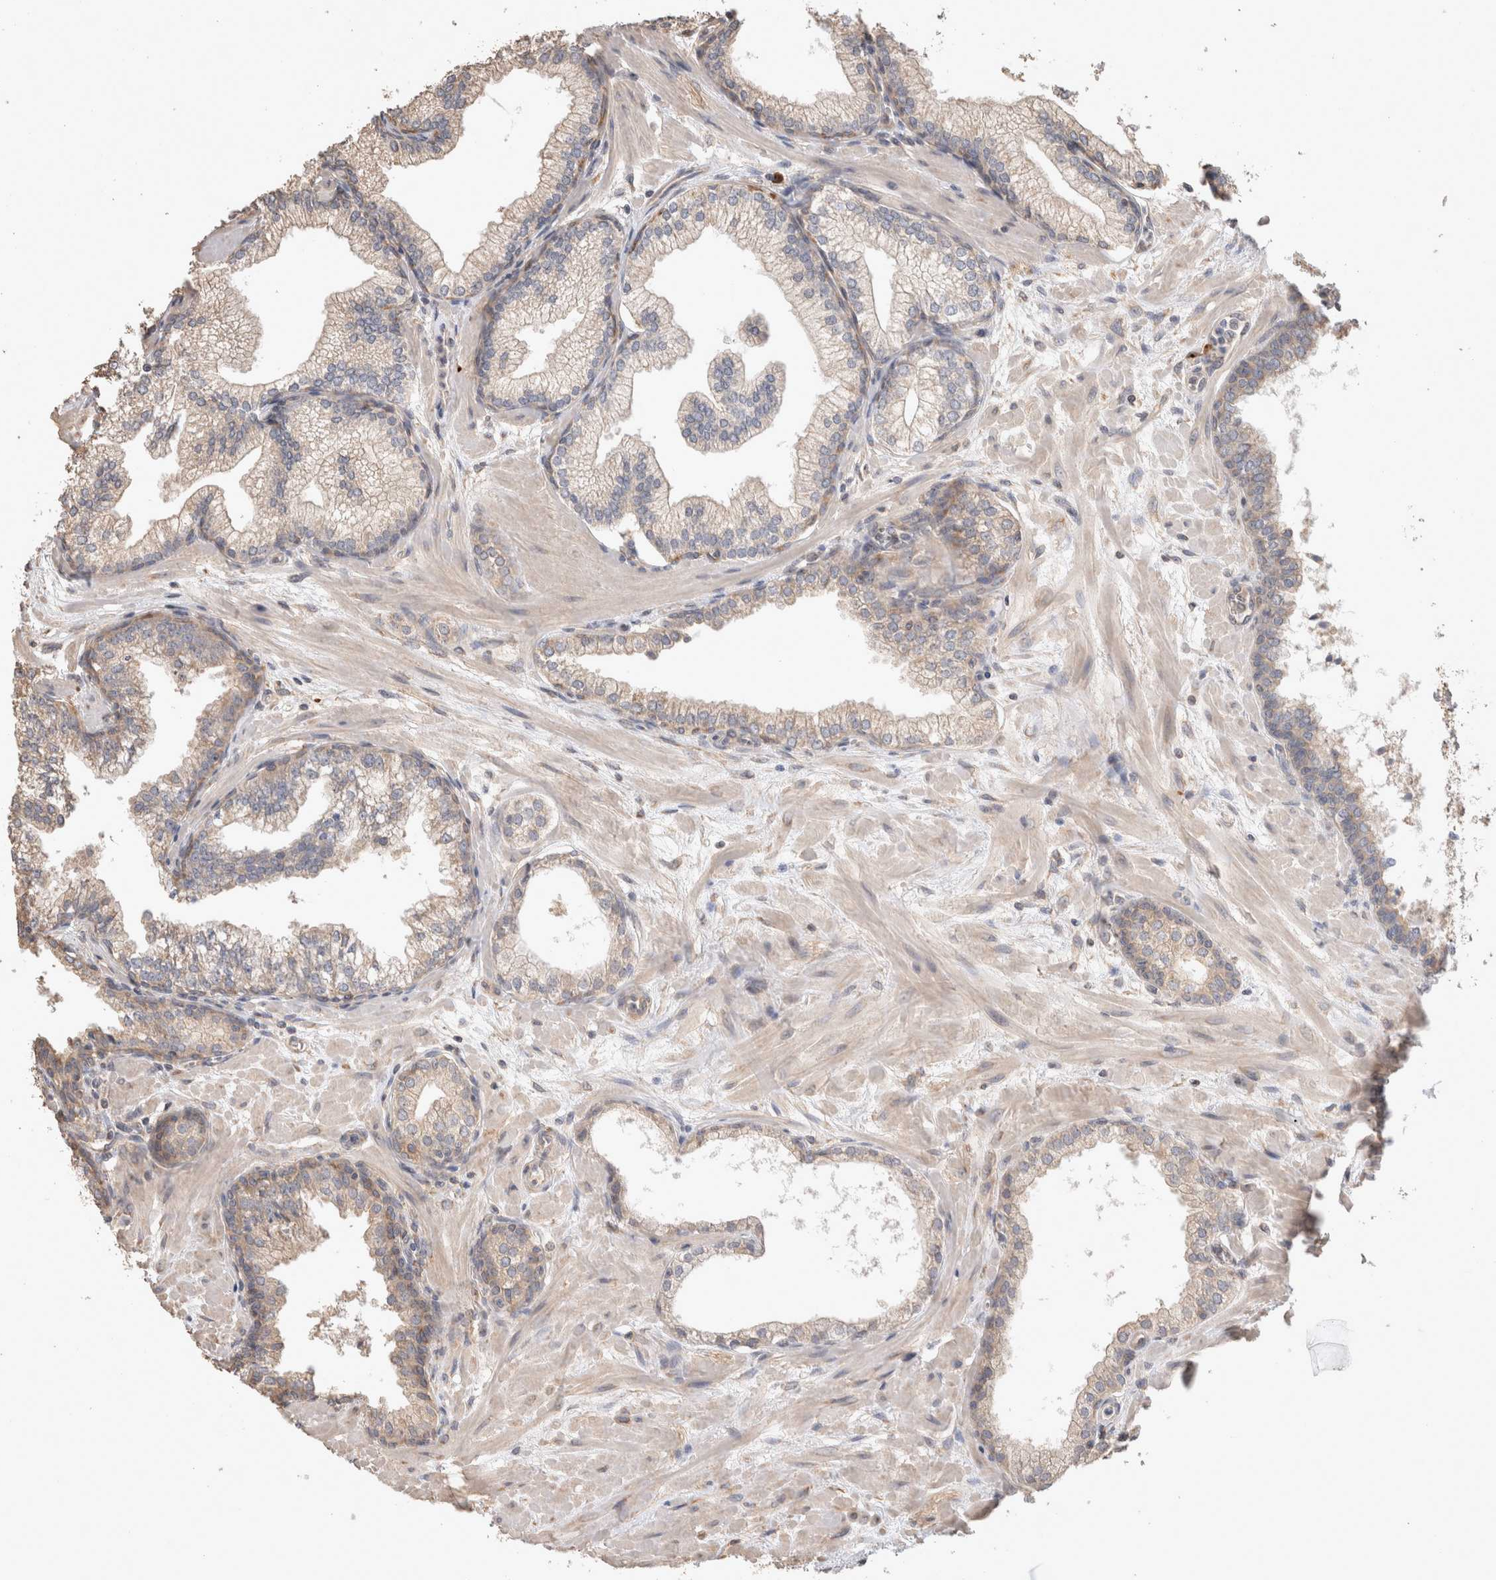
{"staining": {"intensity": "moderate", "quantity": "25%-75%", "location": "cytoplasmic/membranous"}, "tissue": "prostate", "cell_type": "Glandular cells", "image_type": "normal", "snomed": [{"axis": "morphology", "description": "Normal tissue, NOS"}, {"axis": "morphology", "description": "Urothelial carcinoma, Low grade"}, {"axis": "topography", "description": "Urinary bladder"}, {"axis": "topography", "description": "Prostate"}], "caption": "IHC histopathology image of normal prostate stained for a protein (brown), which exhibits medium levels of moderate cytoplasmic/membranous expression in about 25%-75% of glandular cells.", "gene": "HROB", "patient": {"sex": "male", "age": 60}}